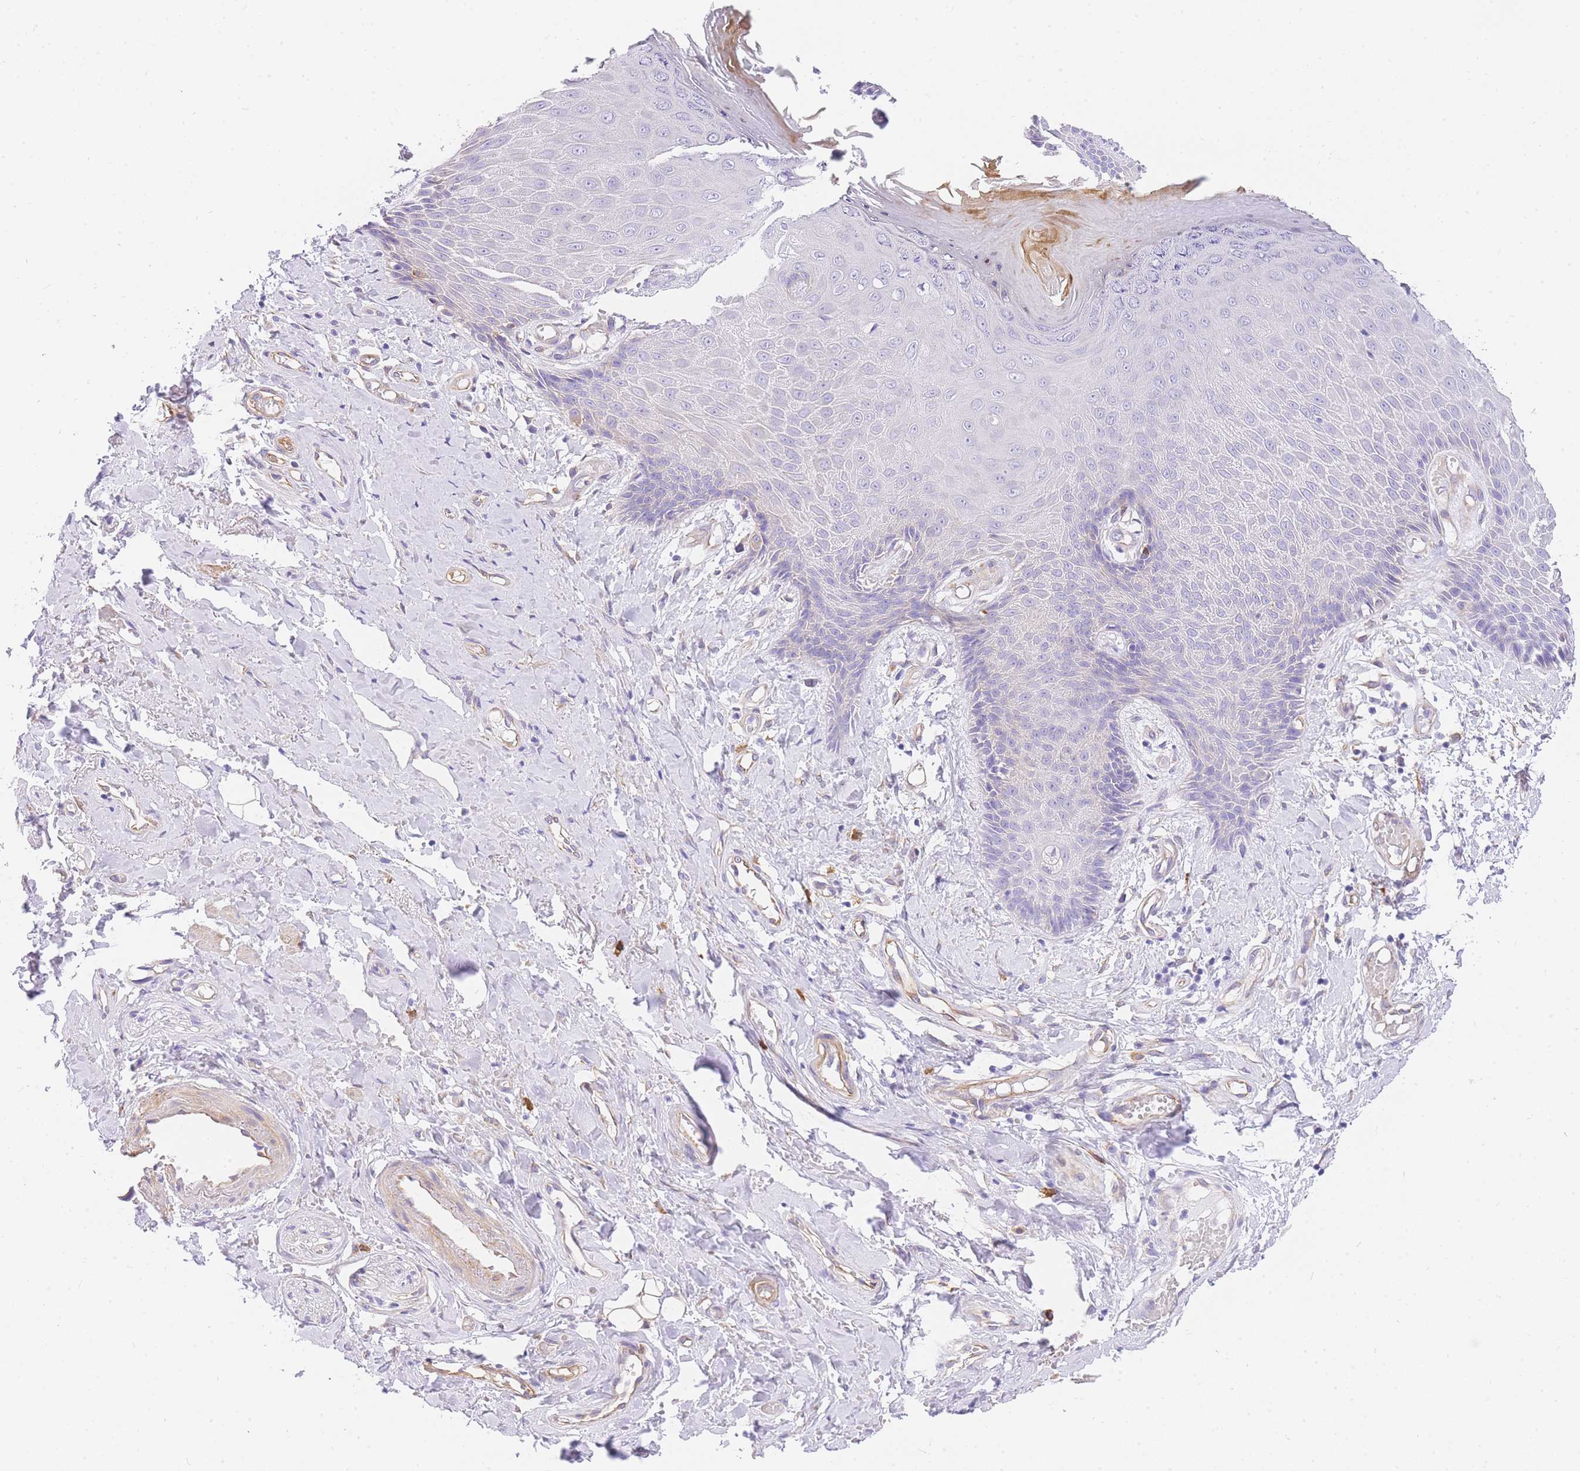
{"staining": {"intensity": "negative", "quantity": "none", "location": "none"}, "tissue": "skin", "cell_type": "Epidermal cells", "image_type": "normal", "snomed": [{"axis": "morphology", "description": "Normal tissue, NOS"}, {"axis": "topography", "description": "Anal"}], "caption": "High magnification brightfield microscopy of unremarkable skin stained with DAB (brown) and counterstained with hematoxylin (blue): epidermal cells show no significant positivity. Nuclei are stained in blue.", "gene": "SRSF12", "patient": {"sex": "male", "age": 78}}